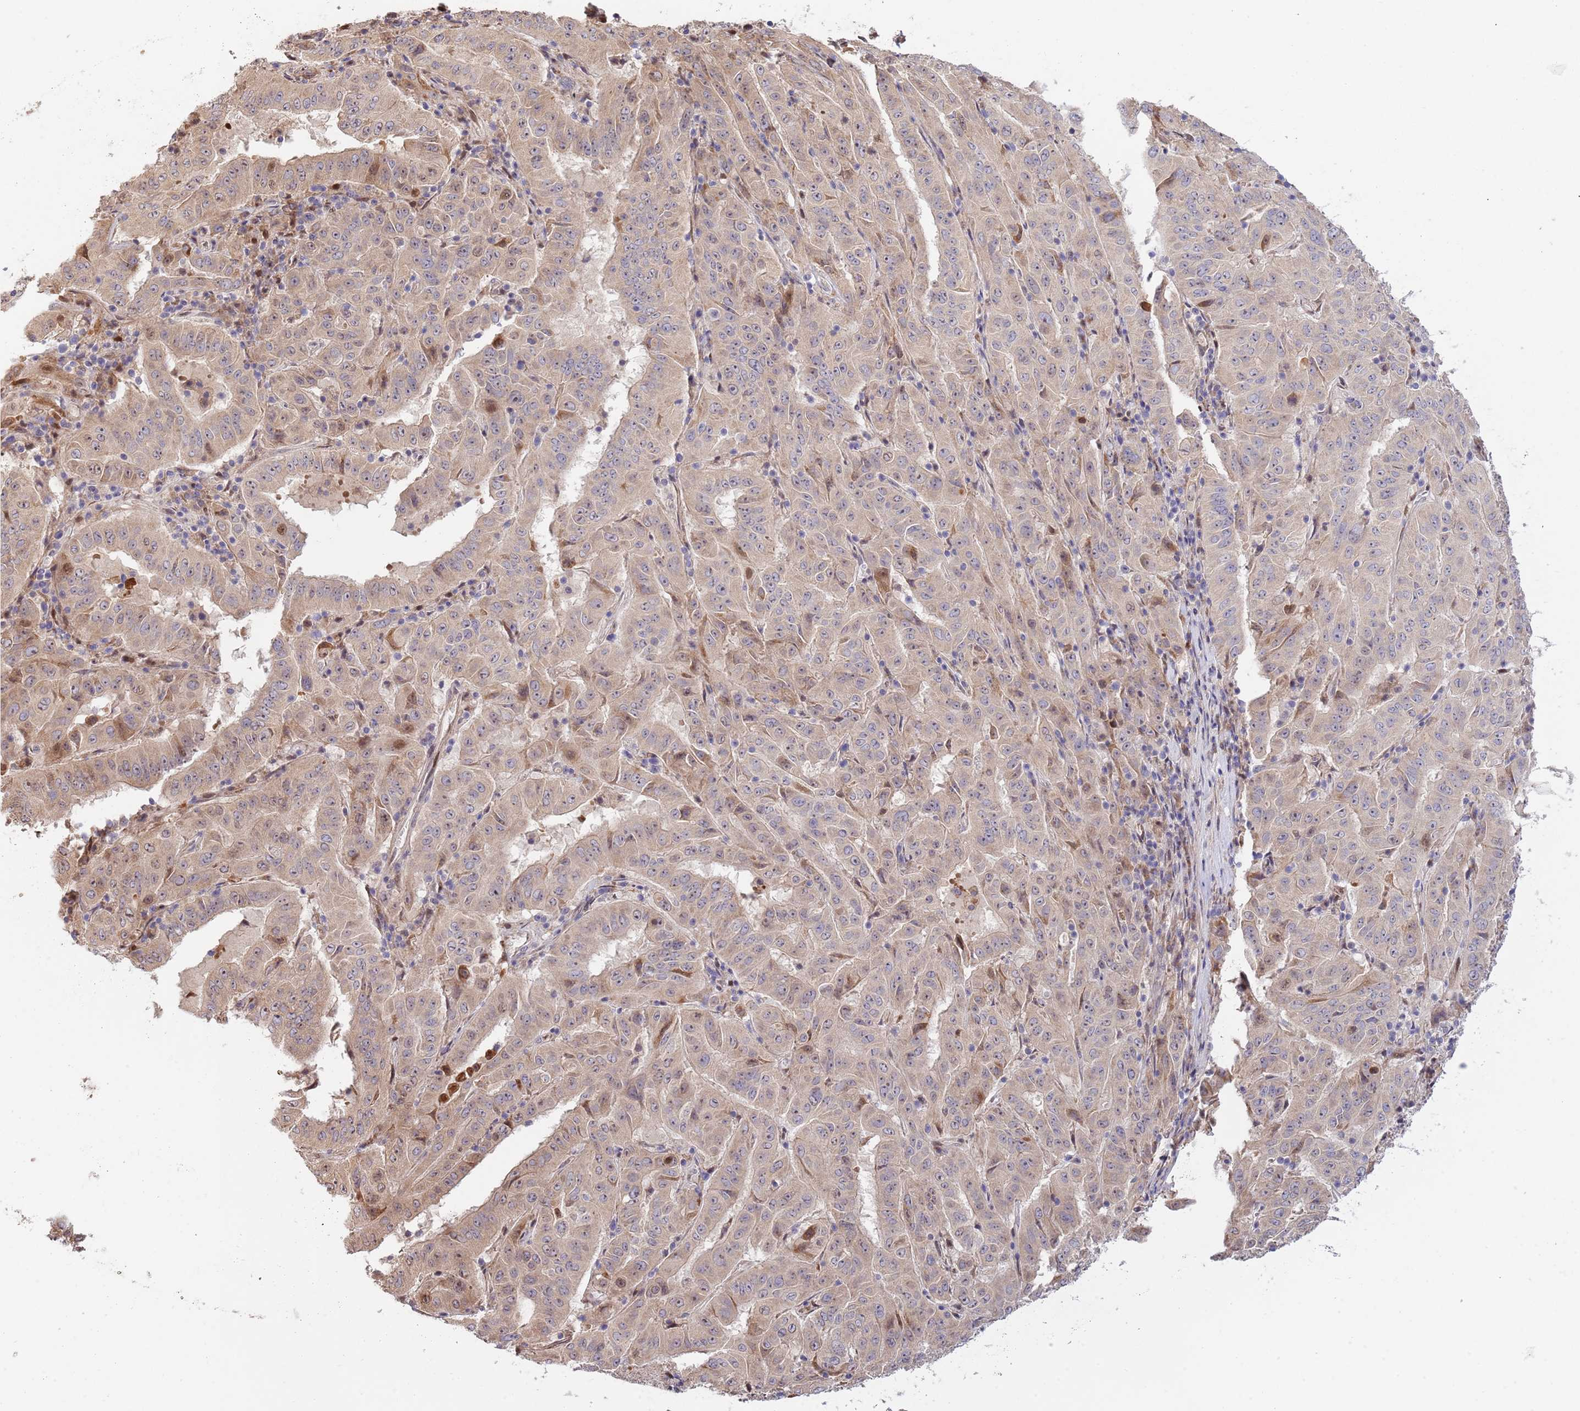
{"staining": {"intensity": "weak", "quantity": "25%-75%", "location": "cytoplasmic/membranous,nuclear"}, "tissue": "pancreatic cancer", "cell_type": "Tumor cells", "image_type": "cancer", "snomed": [{"axis": "morphology", "description": "Adenocarcinoma, NOS"}, {"axis": "topography", "description": "Pancreas"}], "caption": "Adenocarcinoma (pancreatic) tissue exhibits weak cytoplasmic/membranous and nuclear staining in about 25%-75% of tumor cells, visualized by immunohistochemistry.", "gene": "SYNDIG1L", "patient": {"sex": "male", "age": 63}}